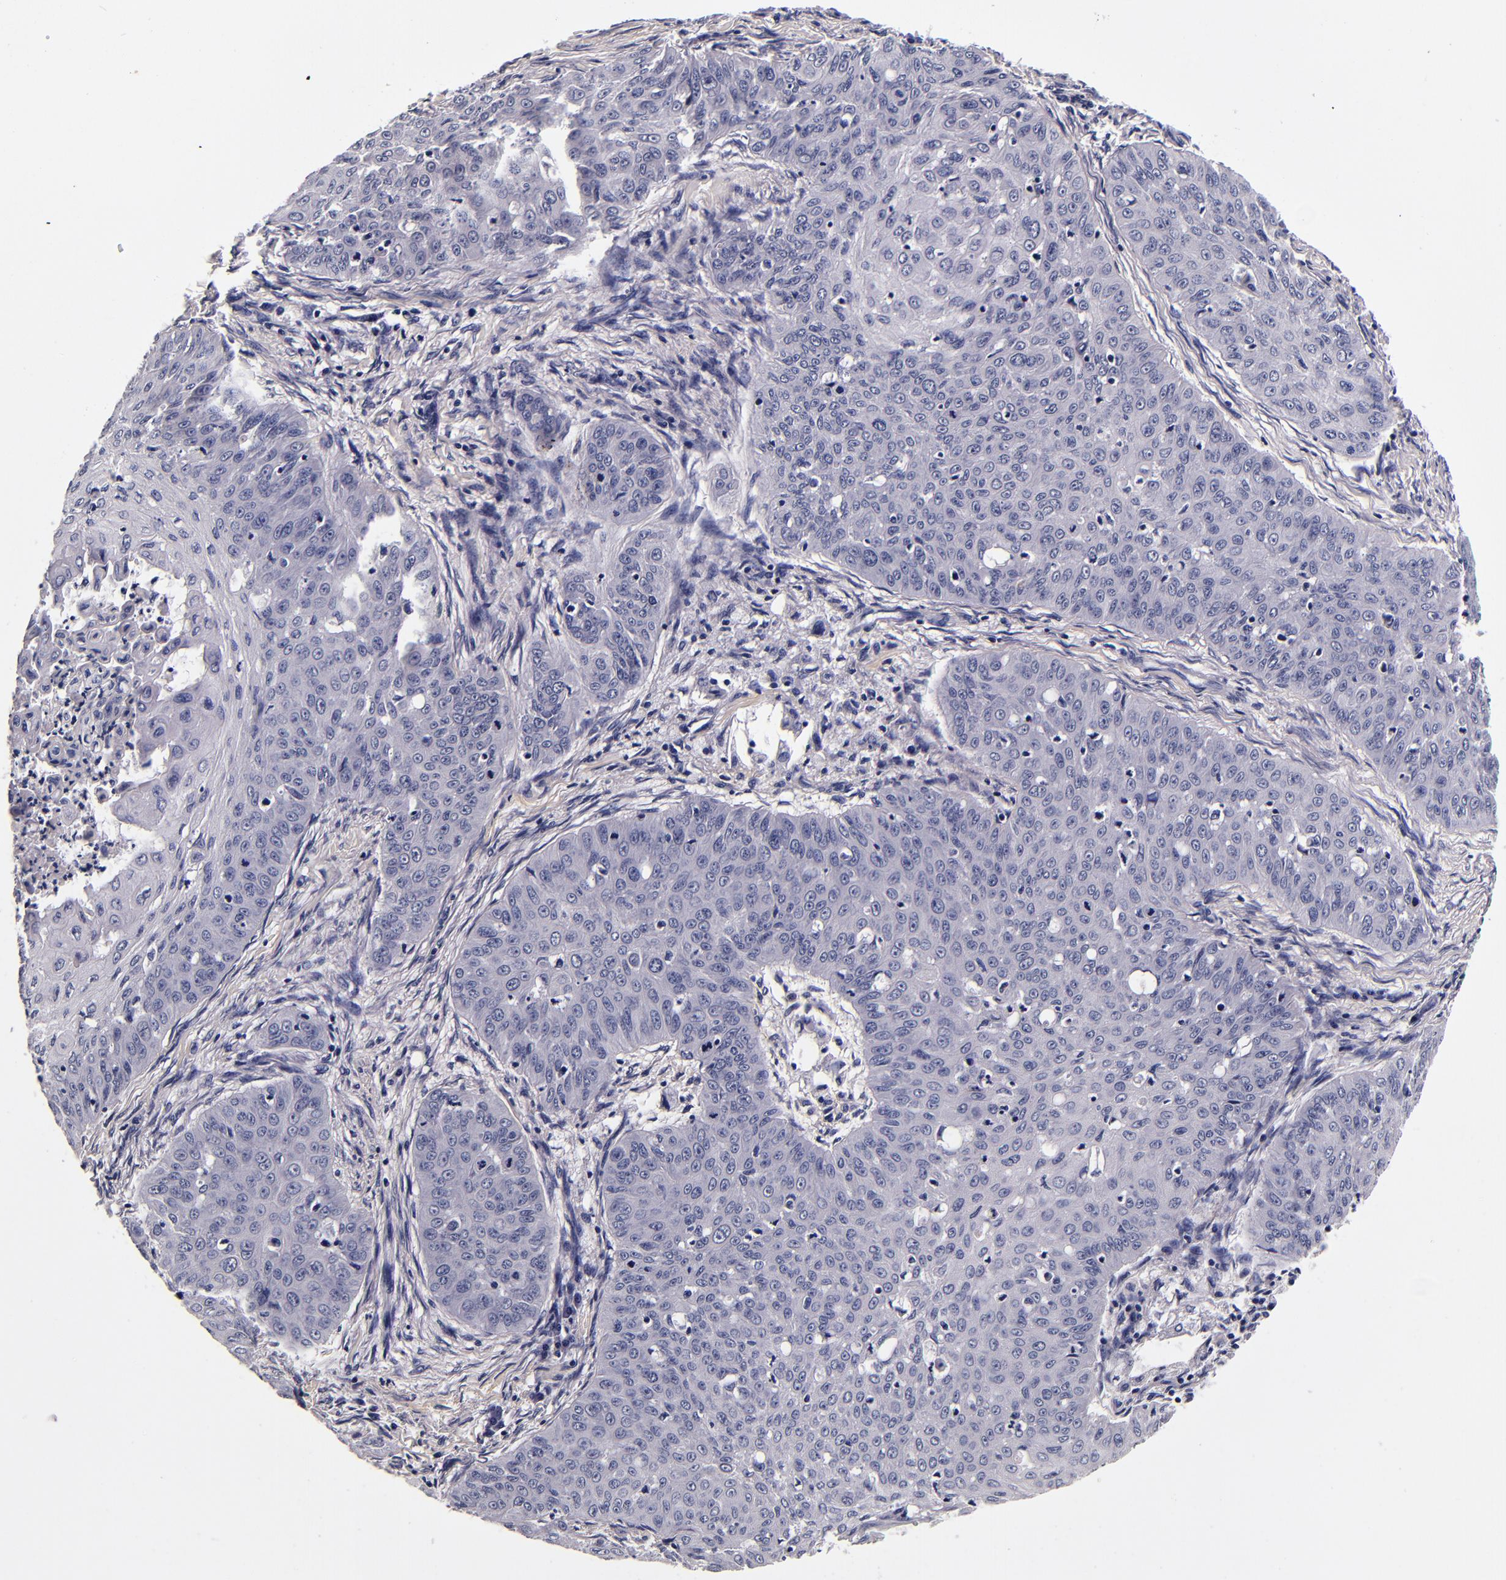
{"staining": {"intensity": "negative", "quantity": "none", "location": "none"}, "tissue": "skin cancer", "cell_type": "Tumor cells", "image_type": "cancer", "snomed": [{"axis": "morphology", "description": "Squamous cell carcinoma, NOS"}, {"axis": "topography", "description": "Skin"}], "caption": "Image shows no protein expression in tumor cells of skin cancer tissue.", "gene": "FBN1", "patient": {"sex": "male", "age": 82}}